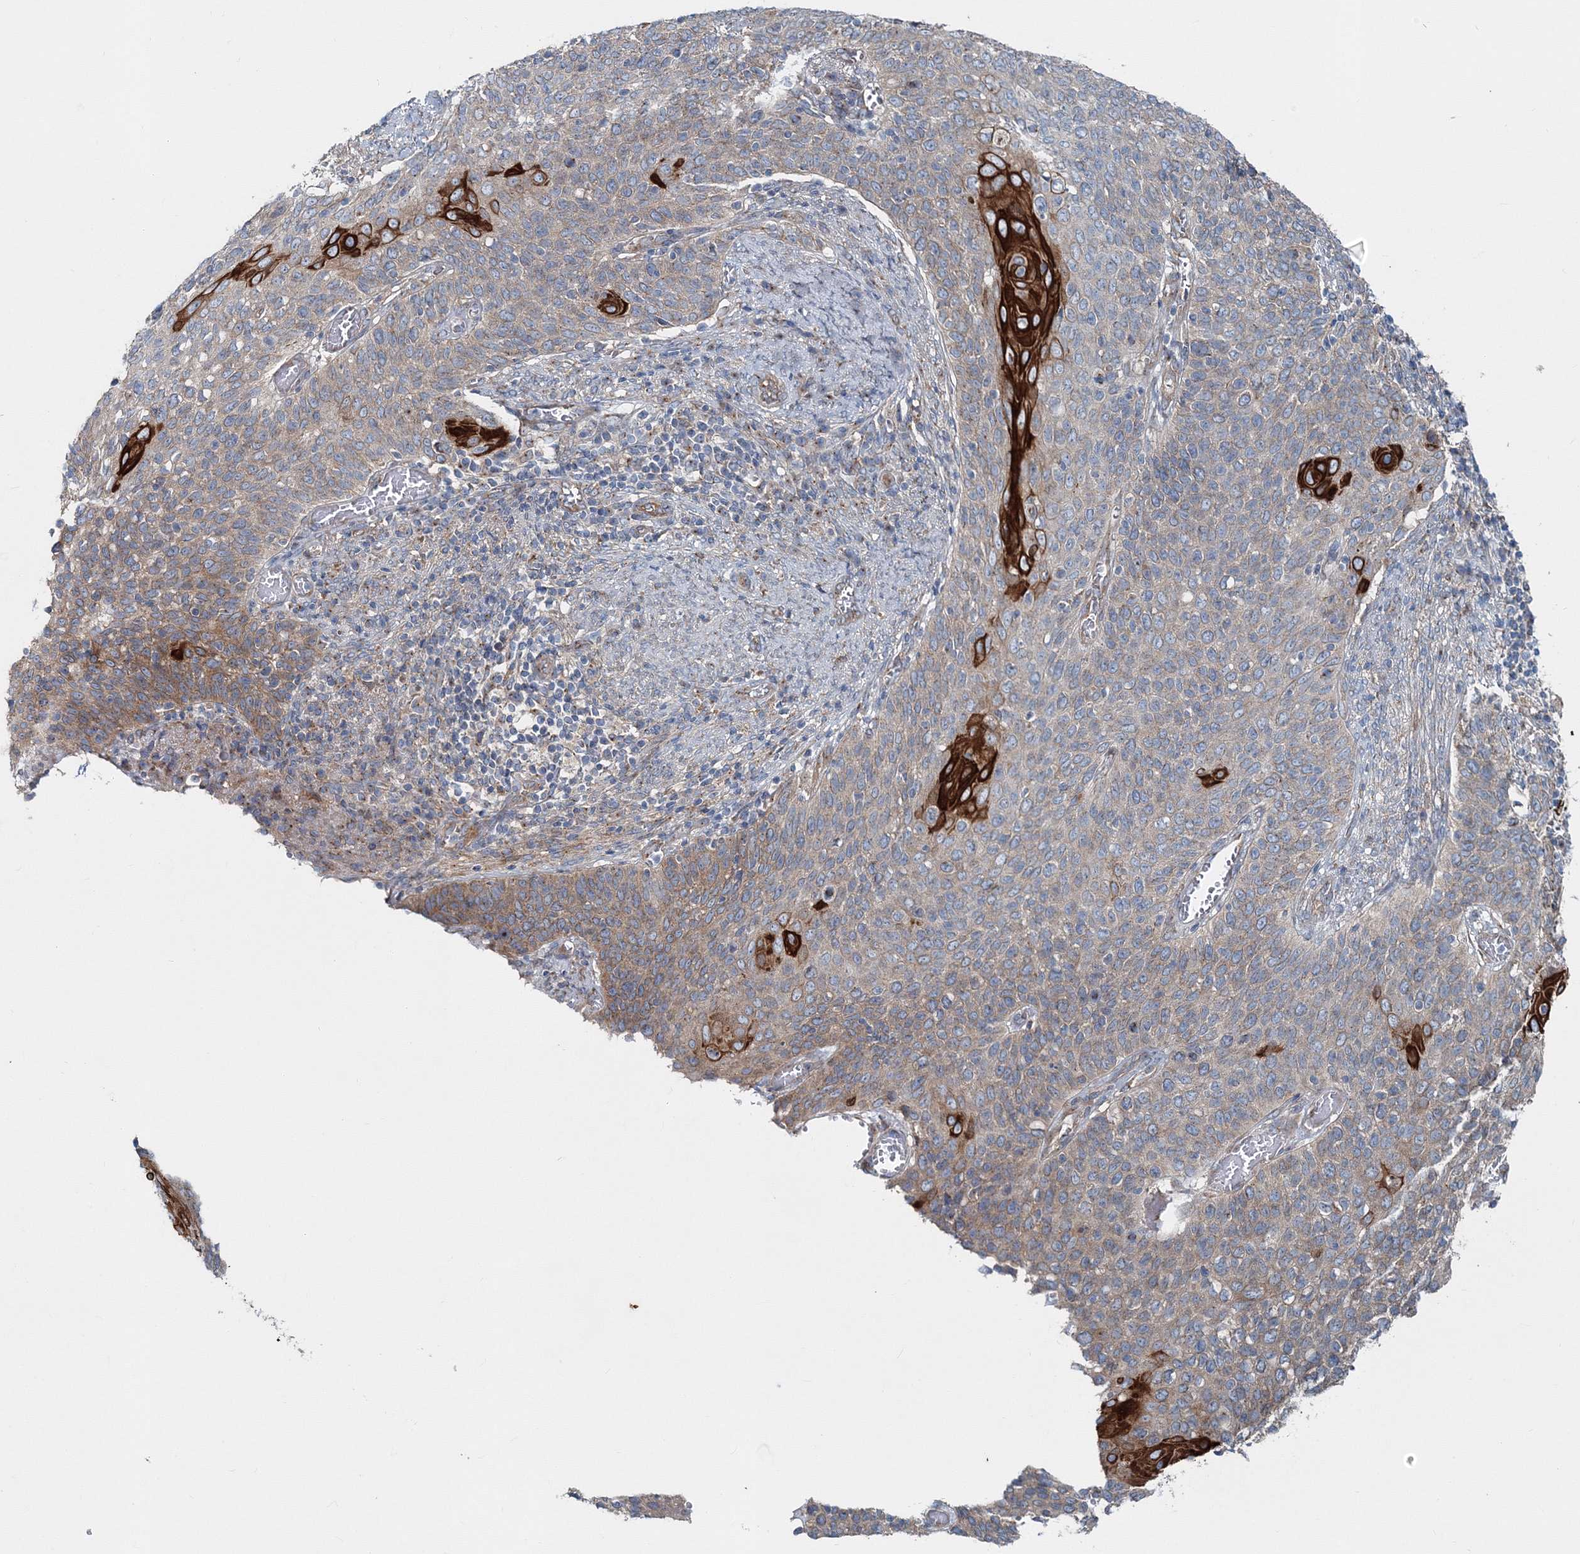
{"staining": {"intensity": "strong", "quantity": "<25%", "location": "cytoplasmic/membranous"}, "tissue": "cervical cancer", "cell_type": "Tumor cells", "image_type": "cancer", "snomed": [{"axis": "morphology", "description": "Squamous cell carcinoma, NOS"}, {"axis": "topography", "description": "Cervix"}], "caption": "Protein staining of cervical cancer (squamous cell carcinoma) tissue exhibits strong cytoplasmic/membranous staining in about <25% of tumor cells.", "gene": "MPHOSPH9", "patient": {"sex": "female", "age": 39}}